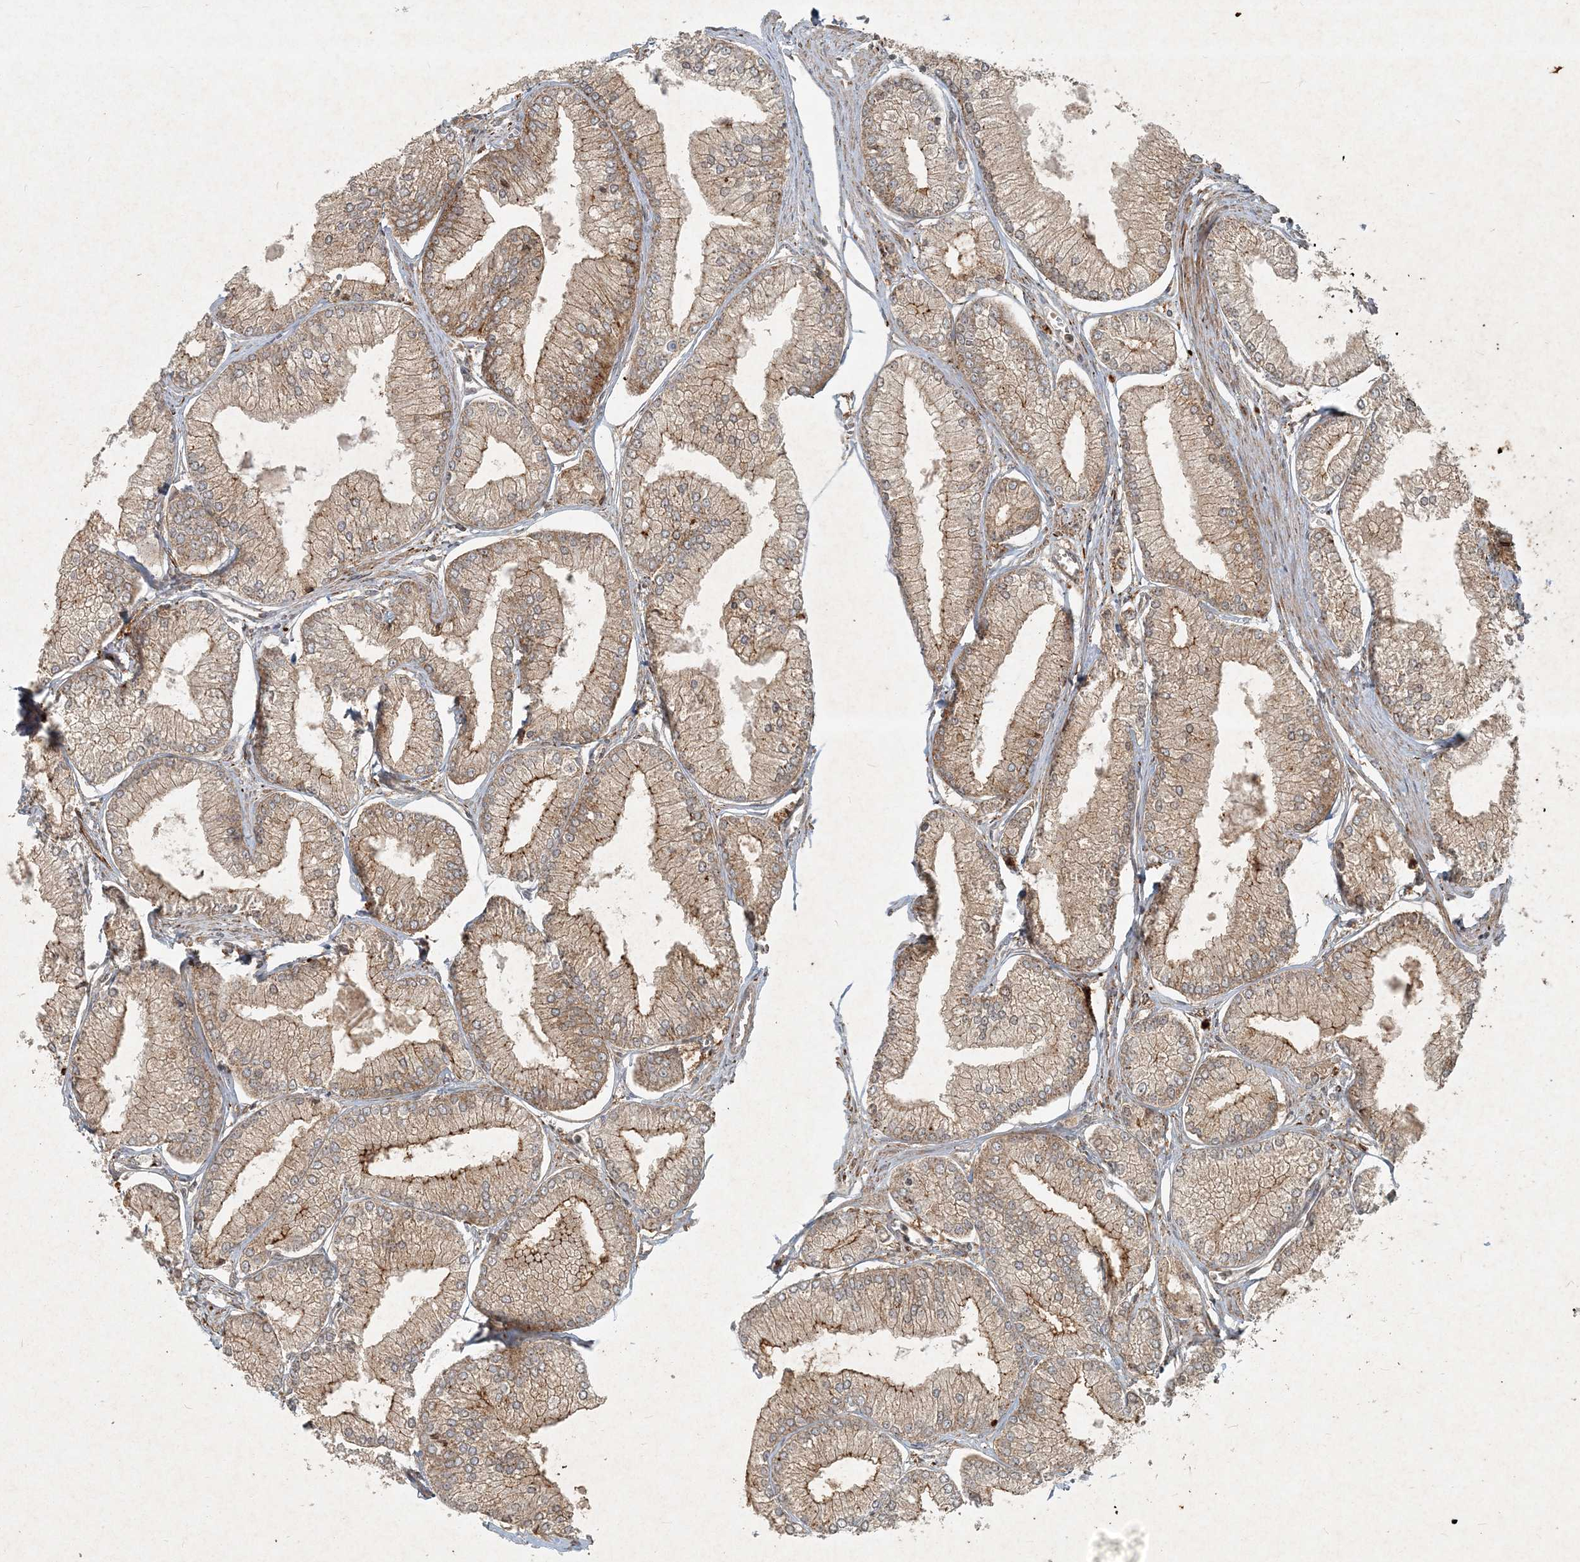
{"staining": {"intensity": "weak", "quantity": ">75%", "location": "cytoplasmic/membranous"}, "tissue": "prostate cancer", "cell_type": "Tumor cells", "image_type": "cancer", "snomed": [{"axis": "morphology", "description": "Adenocarcinoma, Low grade"}, {"axis": "topography", "description": "Prostate"}], "caption": "Weak cytoplasmic/membranous positivity for a protein is seen in approximately >75% of tumor cells of prostate cancer (adenocarcinoma (low-grade)) using IHC.", "gene": "NARS1", "patient": {"sex": "male", "age": 52}}